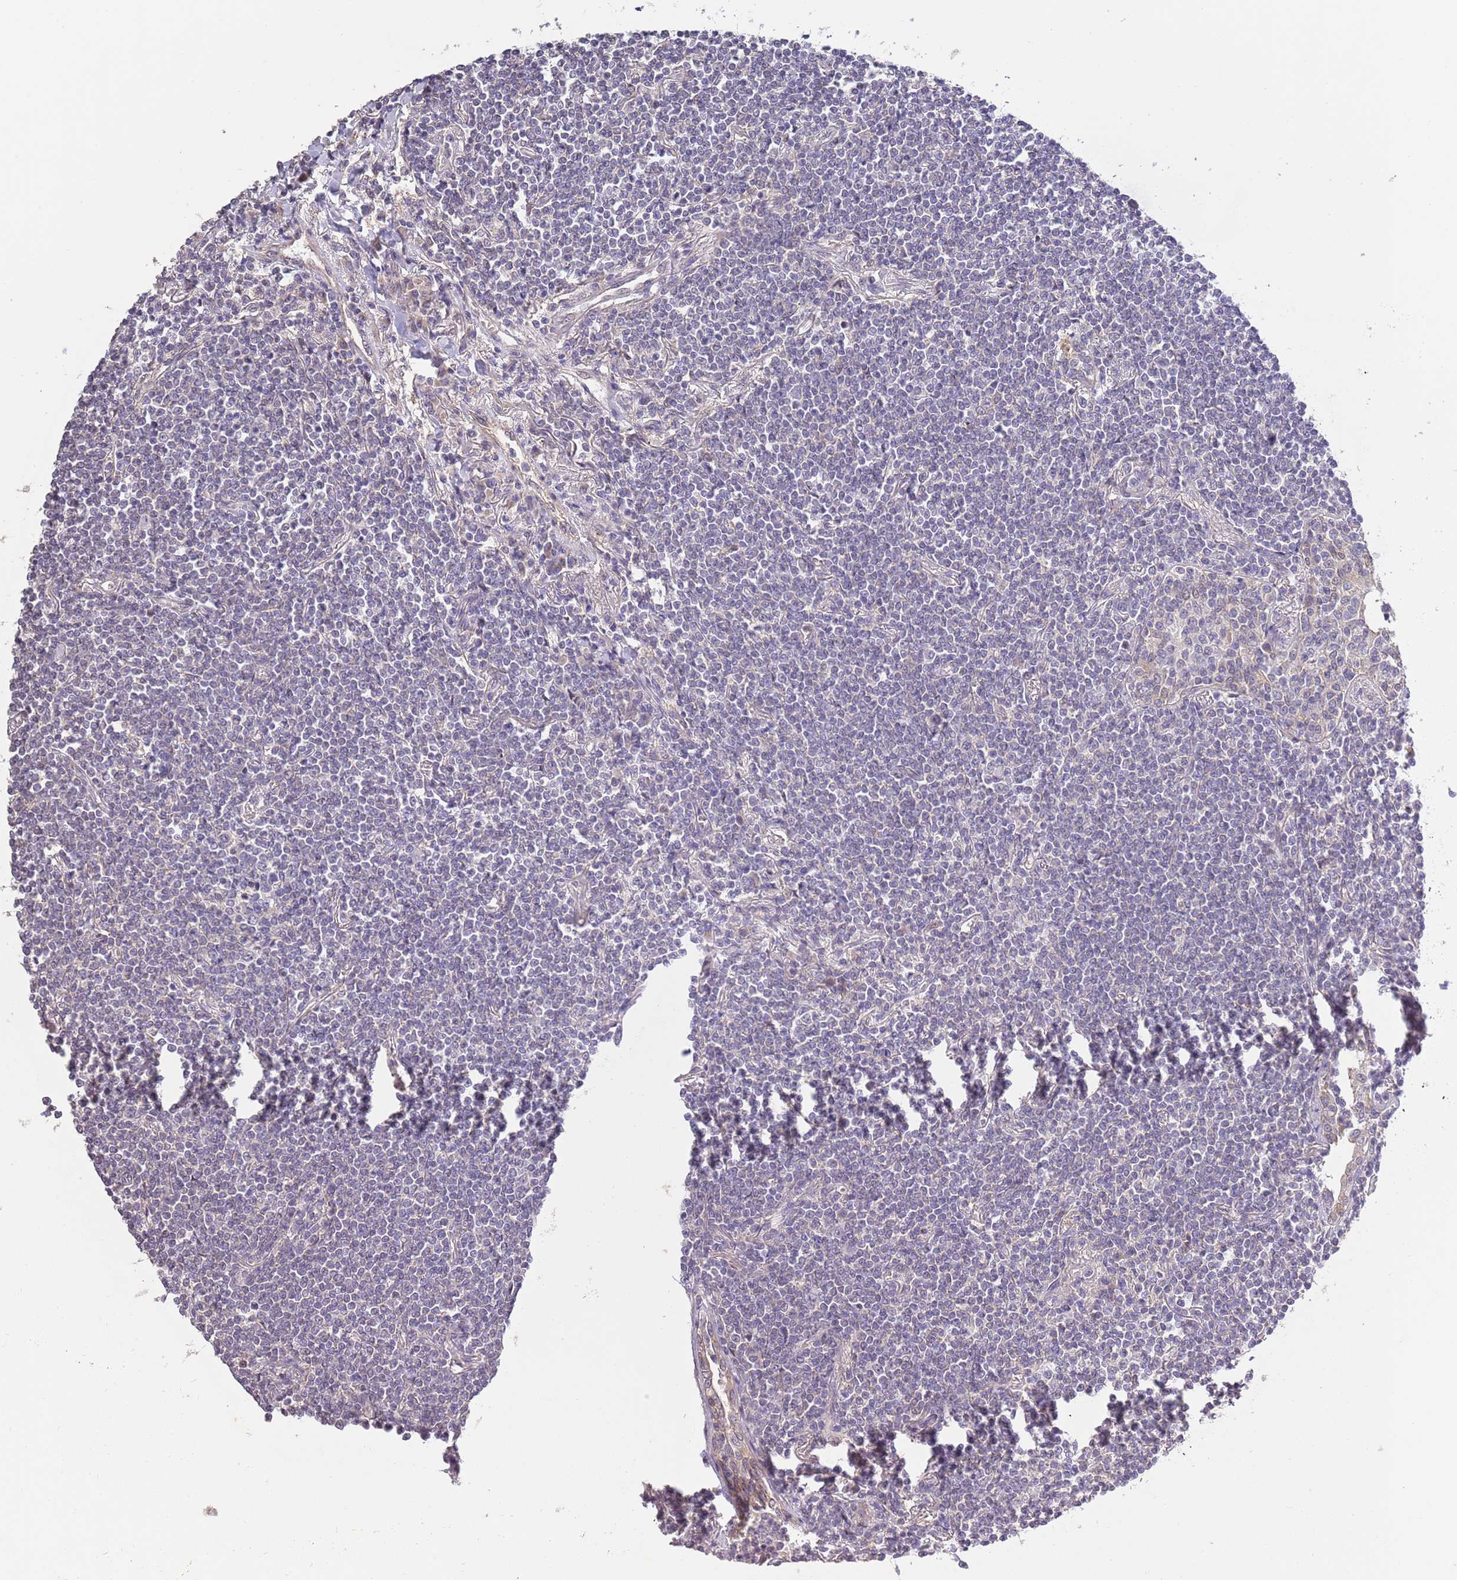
{"staining": {"intensity": "negative", "quantity": "none", "location": "none"}, "tissue": "lymphoma", "cell_type": "Tumor cells", "image_type": "cancer", "snomed": [{"axis": "morphology", "description": "Malignant lymphoma, non-Hodgkin's type, Low grade"}, {"axis": "topography", "description": "Lung"}], "caption": "Immunohistochemistry image of neoplastic tissue: human low-grade malignant lymphoma, non-Hodgkin's type stained with DAB displays no significant protein expression in tumor cells.", "gene": "LIPJ", "patient": {"sex": "female", "age": 71}}